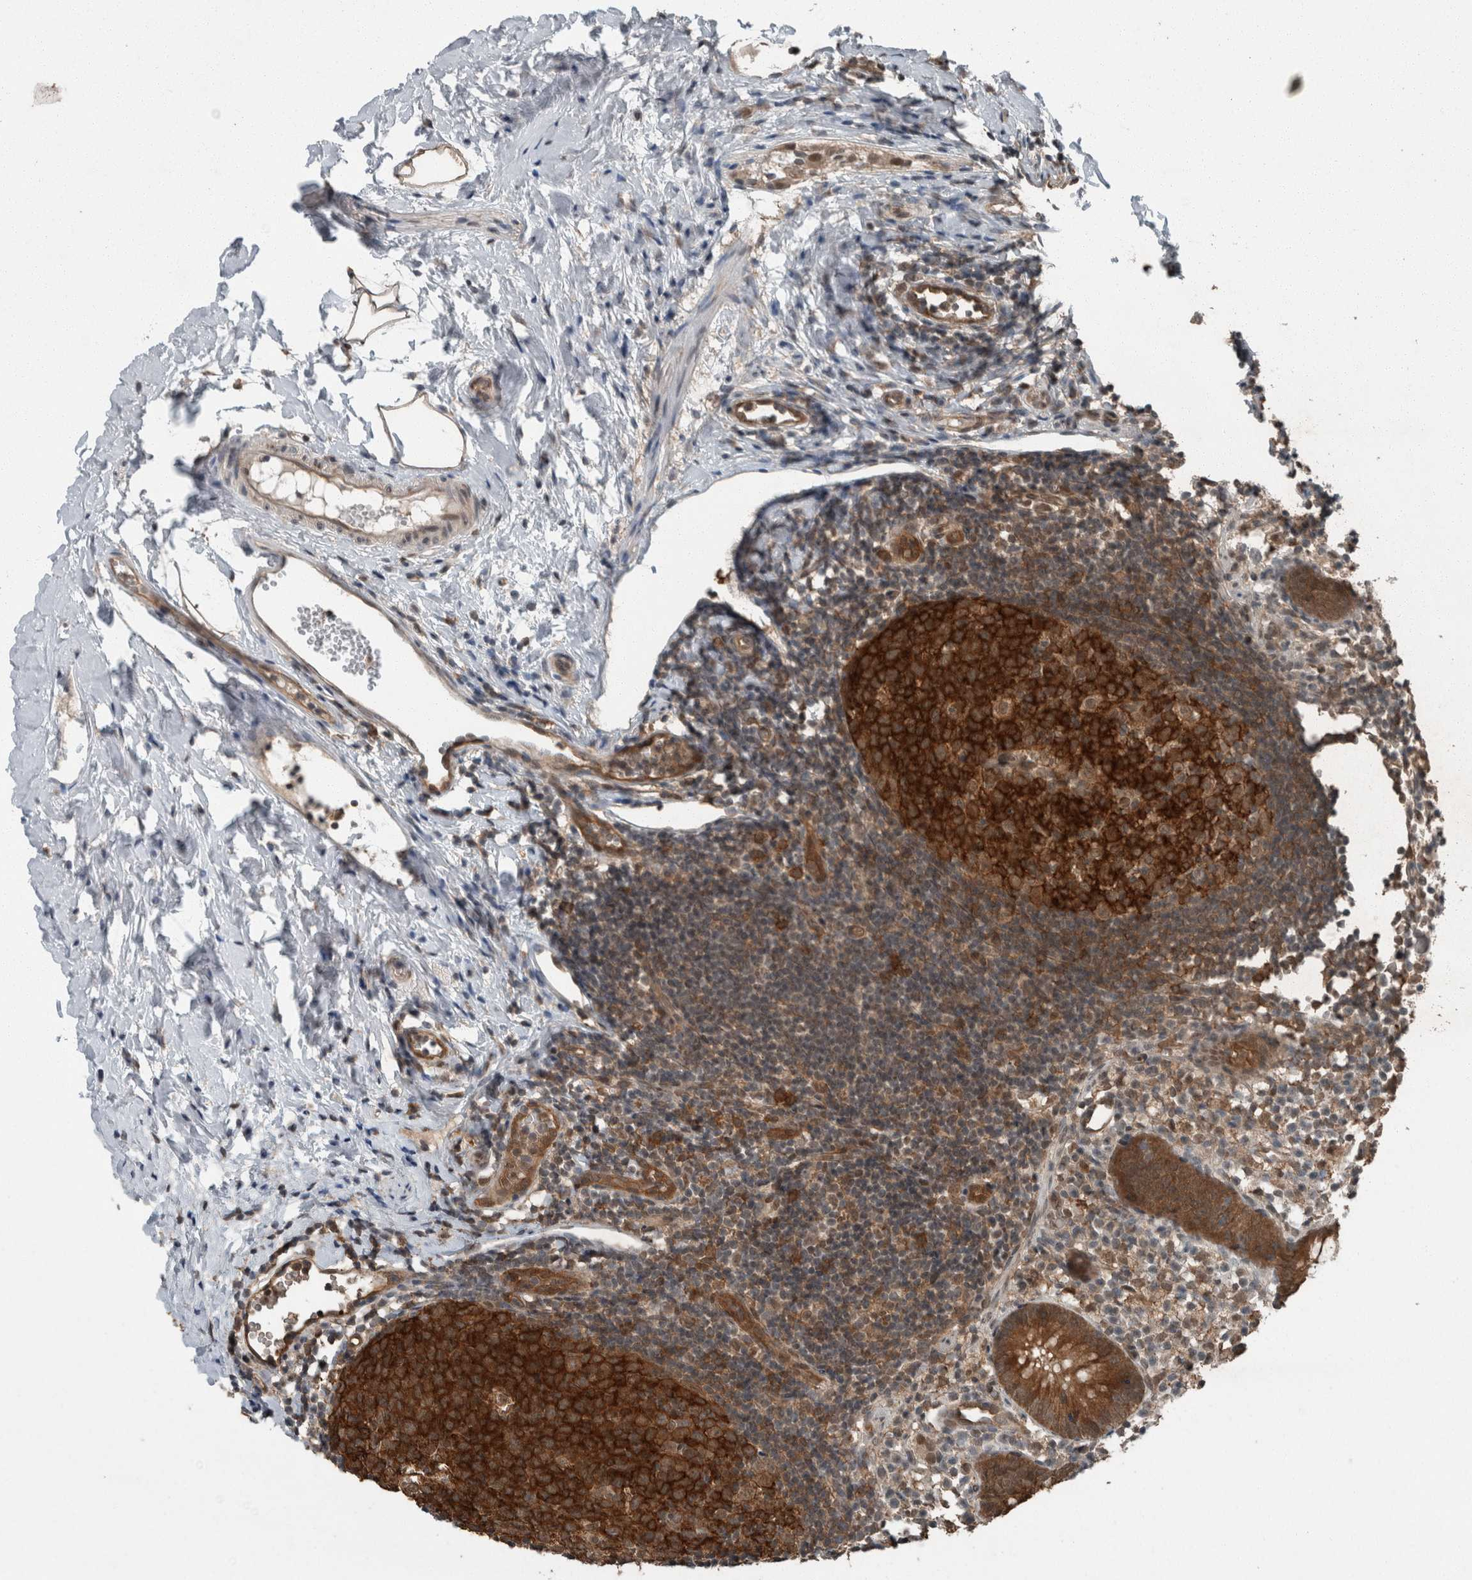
{"staining": {"intensity": "strong", "quantity": ">75%", "location": "cytoplasmic/membranous"}, "tissue": "appendix", "cell_type": "Glandular cells", "image_type": "normal", "snomed": [{"axis": "morphology", "description": "Normal tissue, NOS"}, {"axis": "topography", "description": "Appendix"}], "caption": "Appendix stained with immunohistochemistry demonstrates strong cytoplasmic/membranous expression in about >75% of glandular cells.", "gene": "MYO1E", "patient": {"sex": "female", "age": 20}}